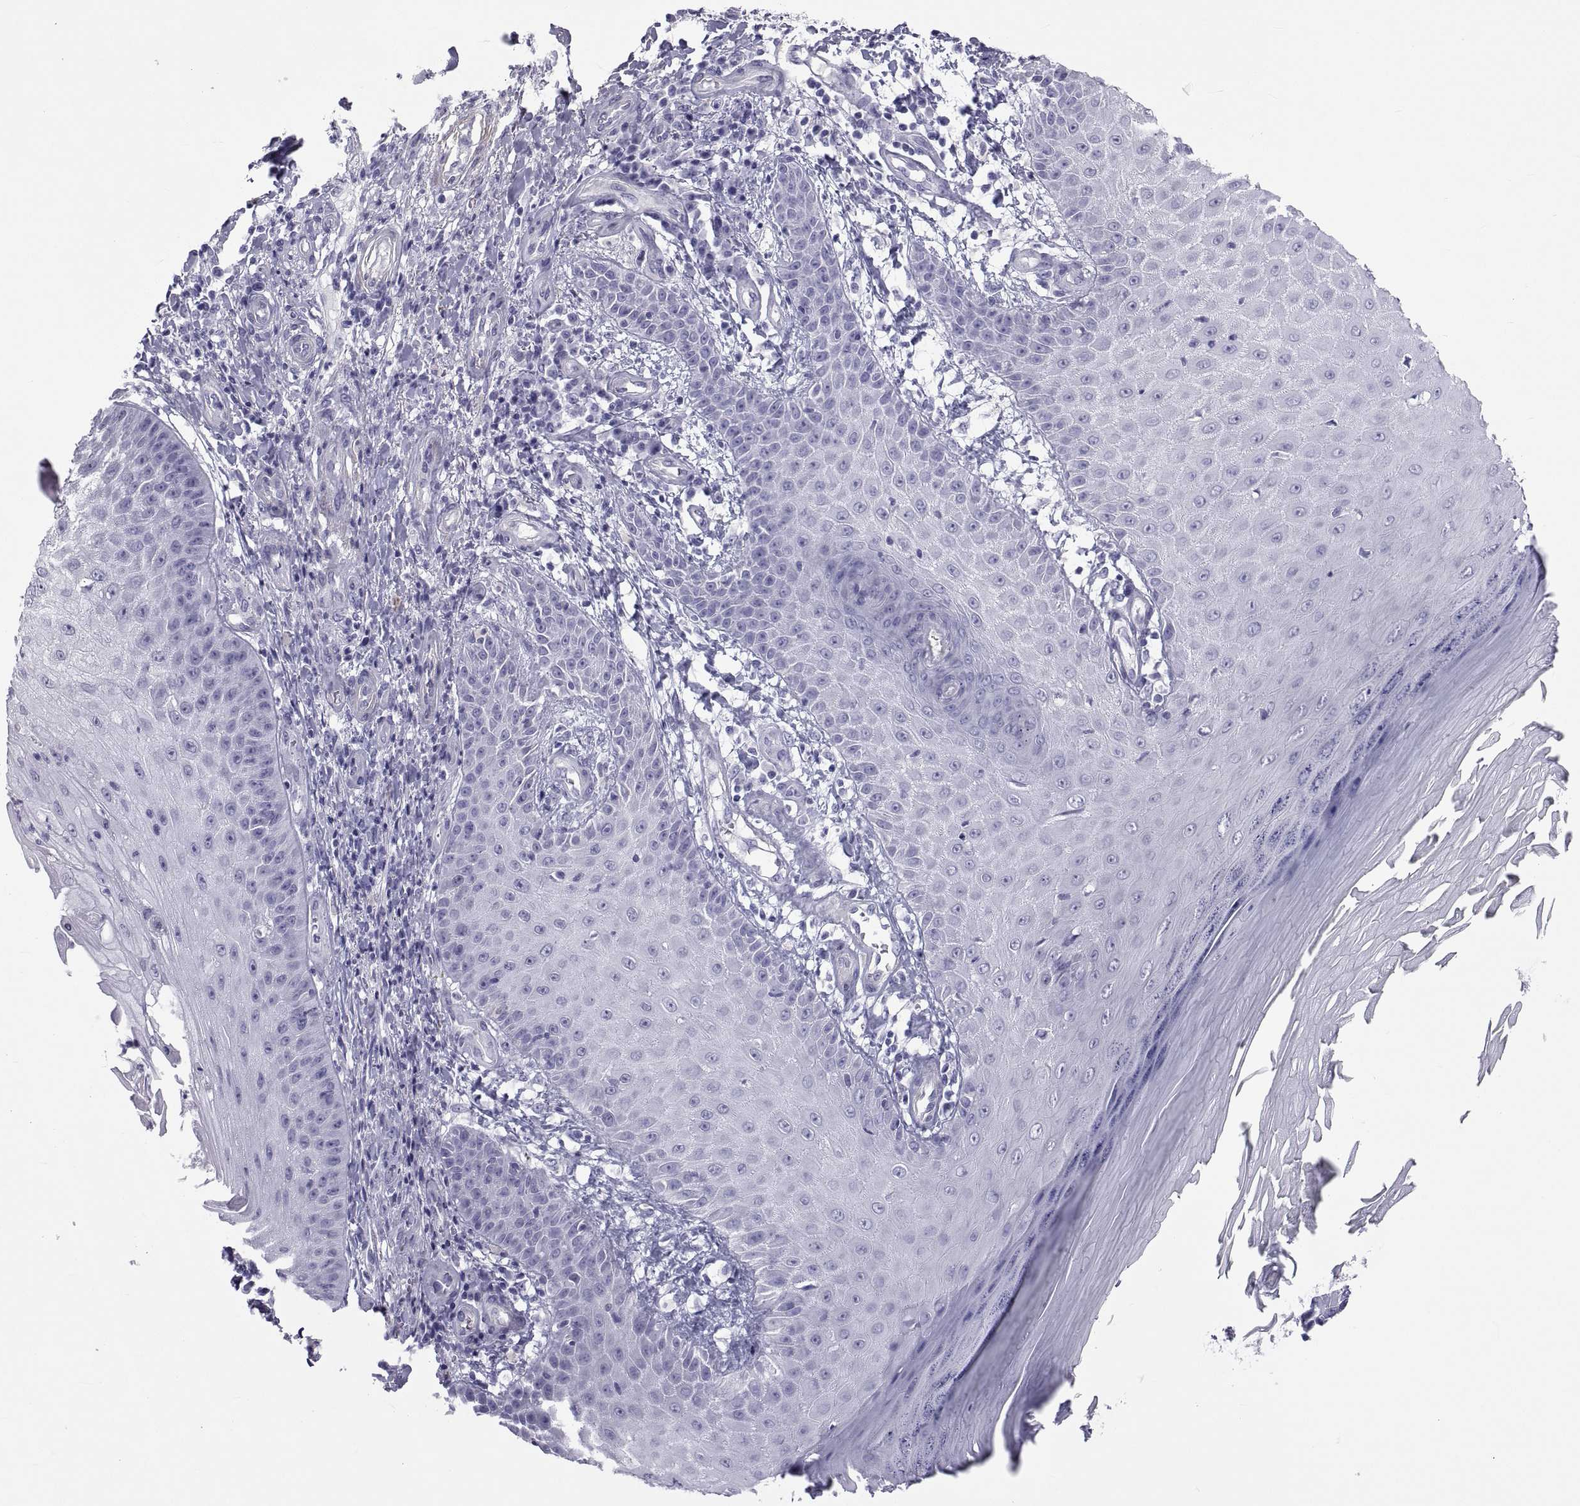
{"staining": {"intensity": "negative", "quantity": "none", "location": "none"}, "tissue": "skin cancer", "cell_type": "Tumor cells", "image_type": "cancer", "snomed": [{"axis": "morphology", "description": "Squamous cell carcinoma, NOS"}, {"axis": "topography", "description": "Skin"}], "caption": "Tumor cells are negative for protein expression in human skin cancer (squamous cell carcinoma). (DAB (3,3'-diaminobenzidine) immunohistochemistry (IHC) with hematoxylin counter stain).", "gene": "MAGEB1", "patient": {"sex": "male", "age": 70}}